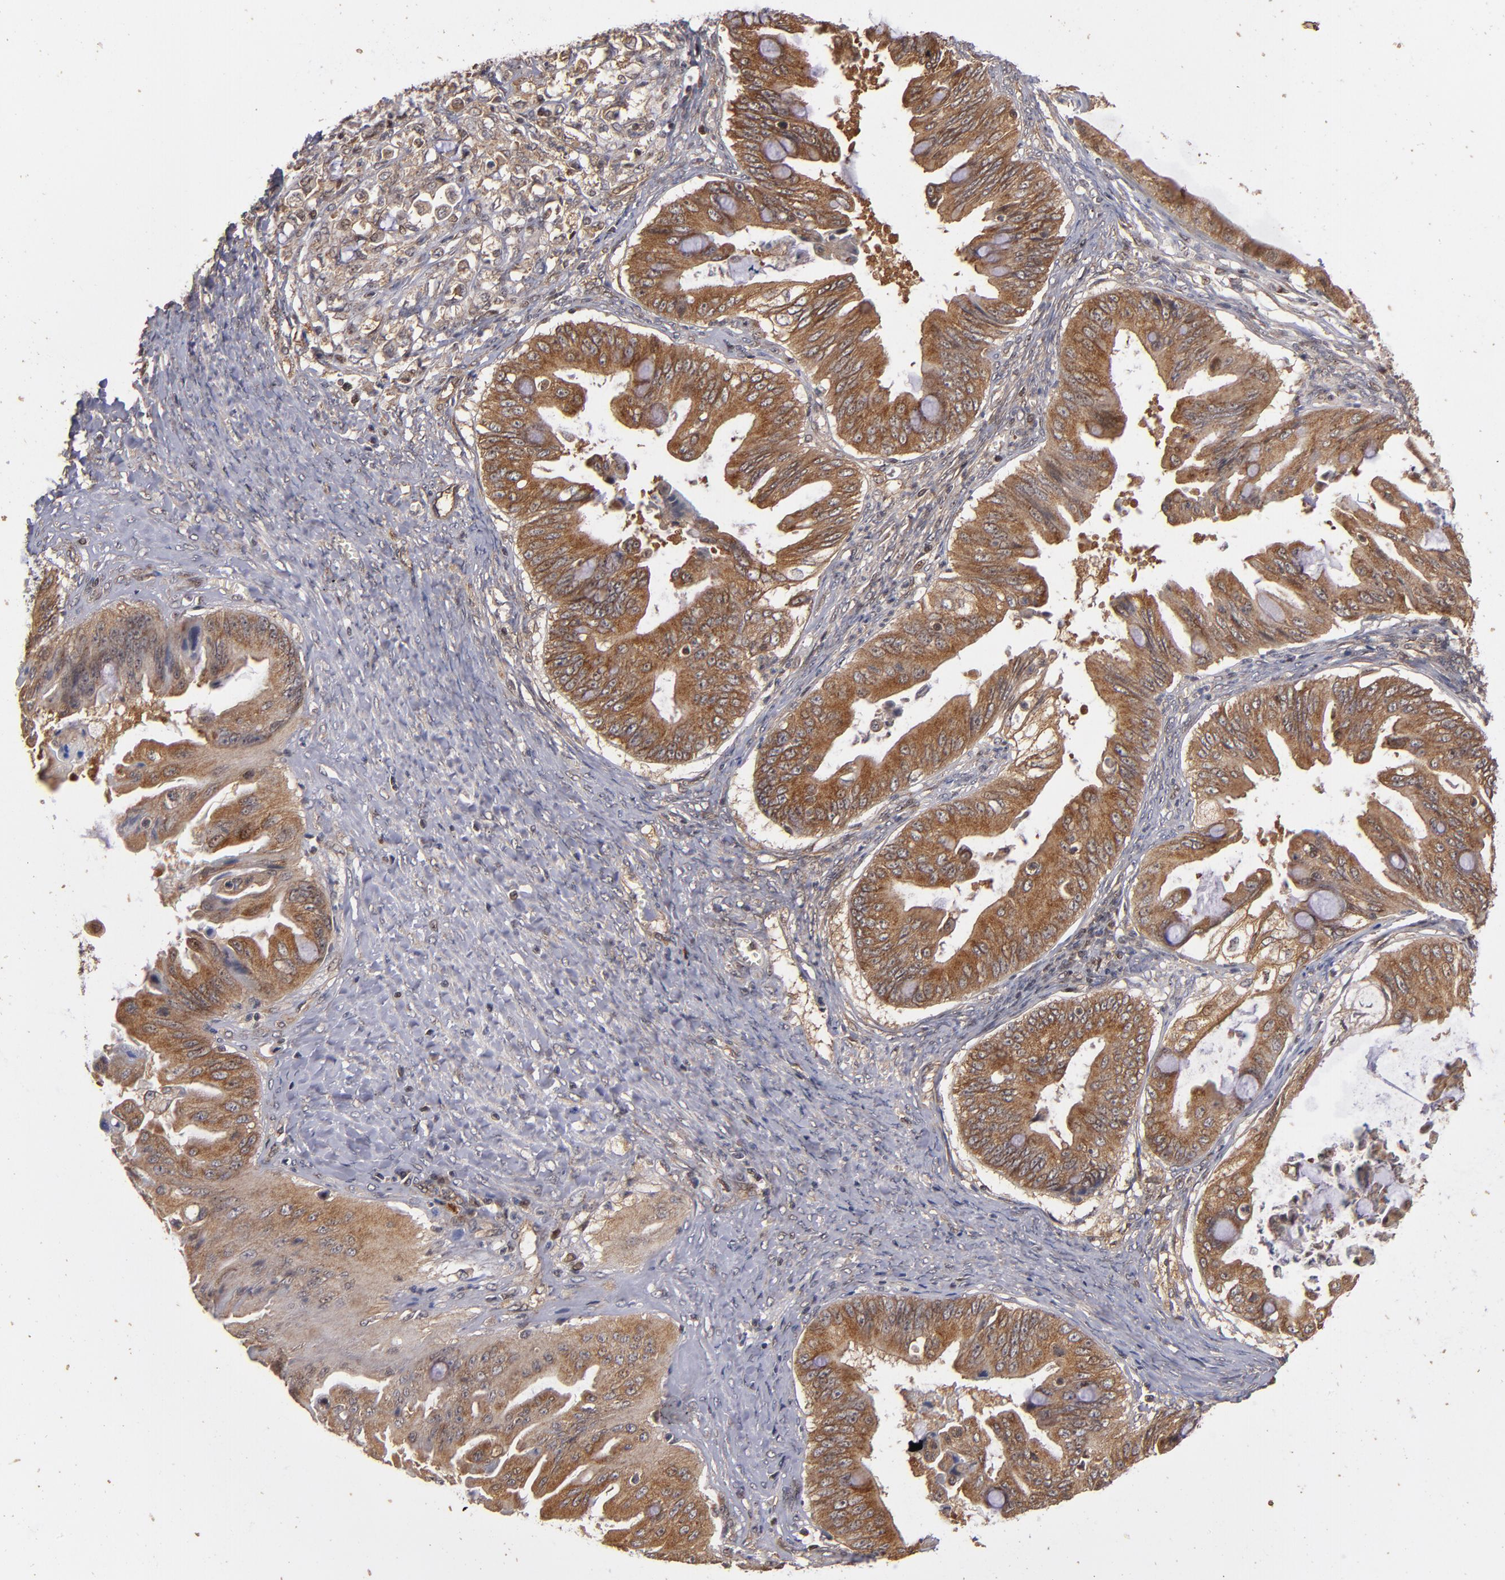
{"staining": {"intensity": "strong", "quantity": ">75%", "location": "cytoplasmic/membranous"}, "tissue": "ovarian cancer", "cell_type": "Tumor cells", "image_type": "cancer", "snomed": [{"axis": "morphology", "description": "Cystadenocarcinoma, mucinous, NOS"}, {"axis": "topography", "description": "Ovary"}], "caption": "This is a micrograph of IHC staining of ovarian cancer, which shows strong positivity in the cytoplasmic/membranous of tumor cells.", "gene": "BDKRB1", "patient": {"sex": "female", "age": 37}}